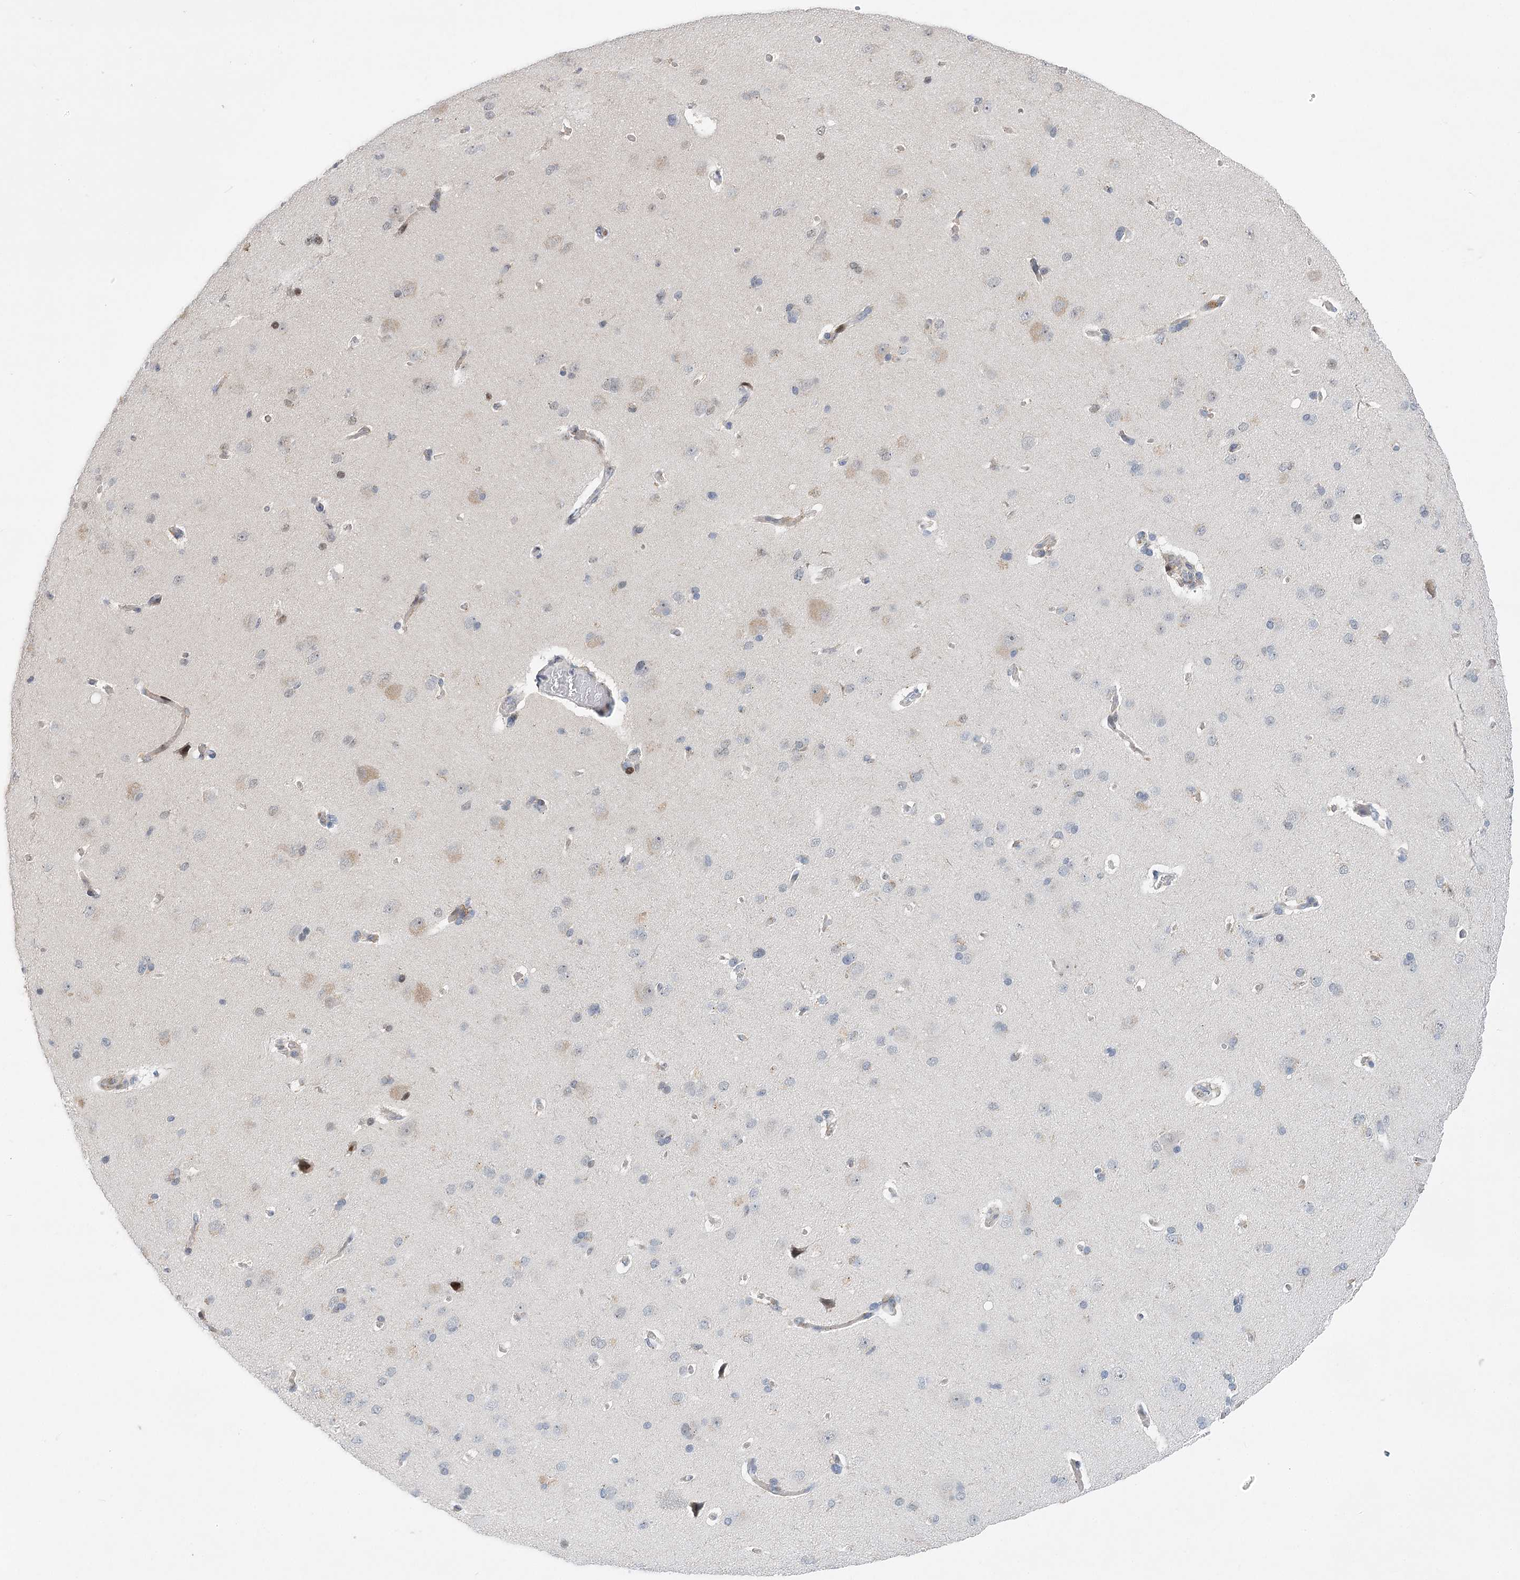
{"staining": {"intensity": "negative", "quantity": "none", "location": "none"}, "tissue": "cerebral cortex", "cell_type": "Endothelial cells", "image_type": "normal", "snomed": [{"axis": "morphology", "description": "Normal tissue, NOS"}, {"axis": "topography", "description": "Cerebral cortex"}], "caption": "The immunohistochemistry histopathology image has no significant positivity in endothelial cells of cerebral cortex.", "gene": "CAMTA1", "patient": {"sex": "male", "age": 62}}